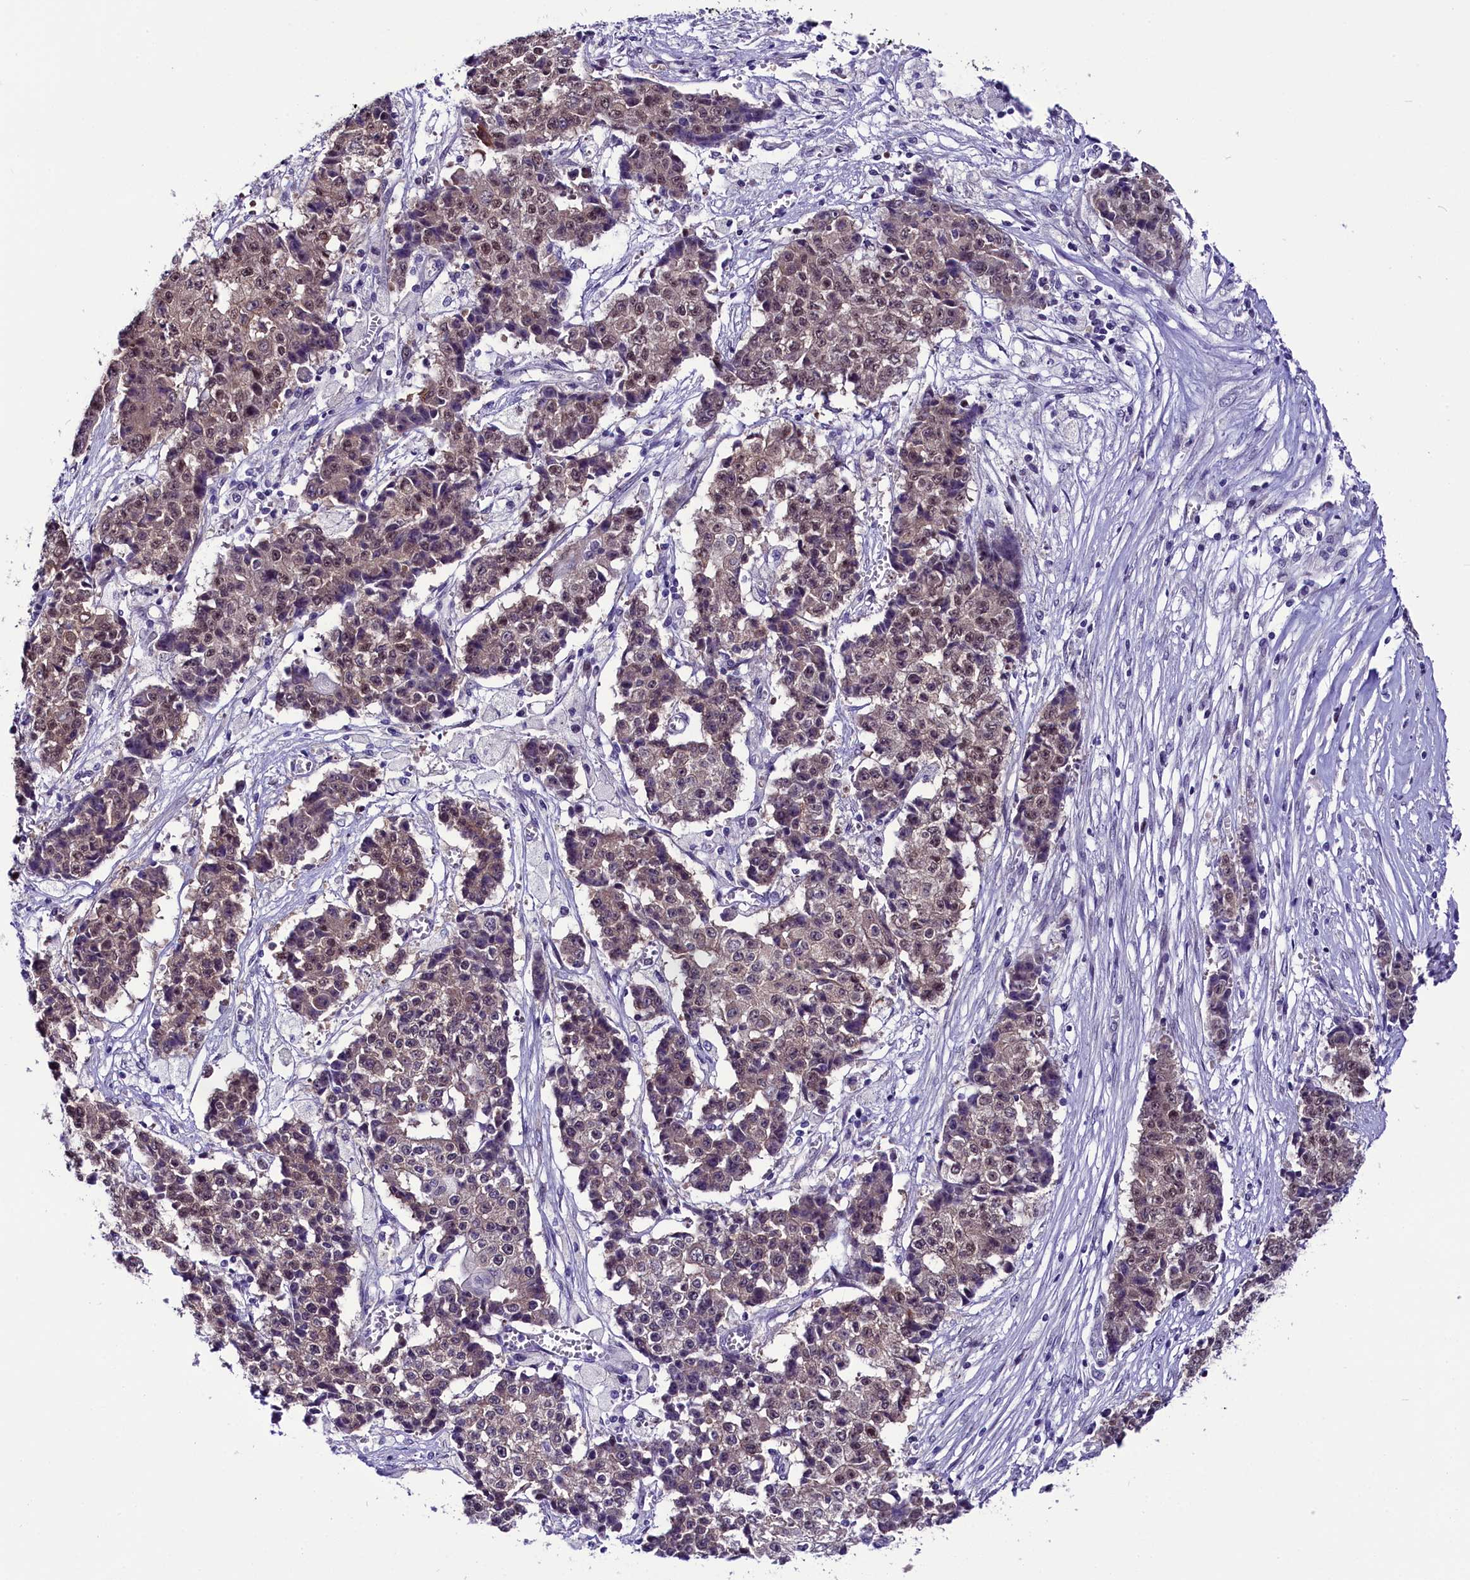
{"staining": {"intensity": "weak", "quantity": "<25%", "location": "nuclear"}, "tissue": "ovarian cancer", "cell_type": "Tumor cells", "image_type": "cancer", "snomed": [{"axis": "morphology", "description": "Carcinoma, endometroid"}, {"axis": "topography", "description": "Ovary"}], "caption": "Tumor cells are negative for protein expression in human ovarian cancer.", "gene": "CCDC106", "patient": {"sex": "female", "age": 42}}